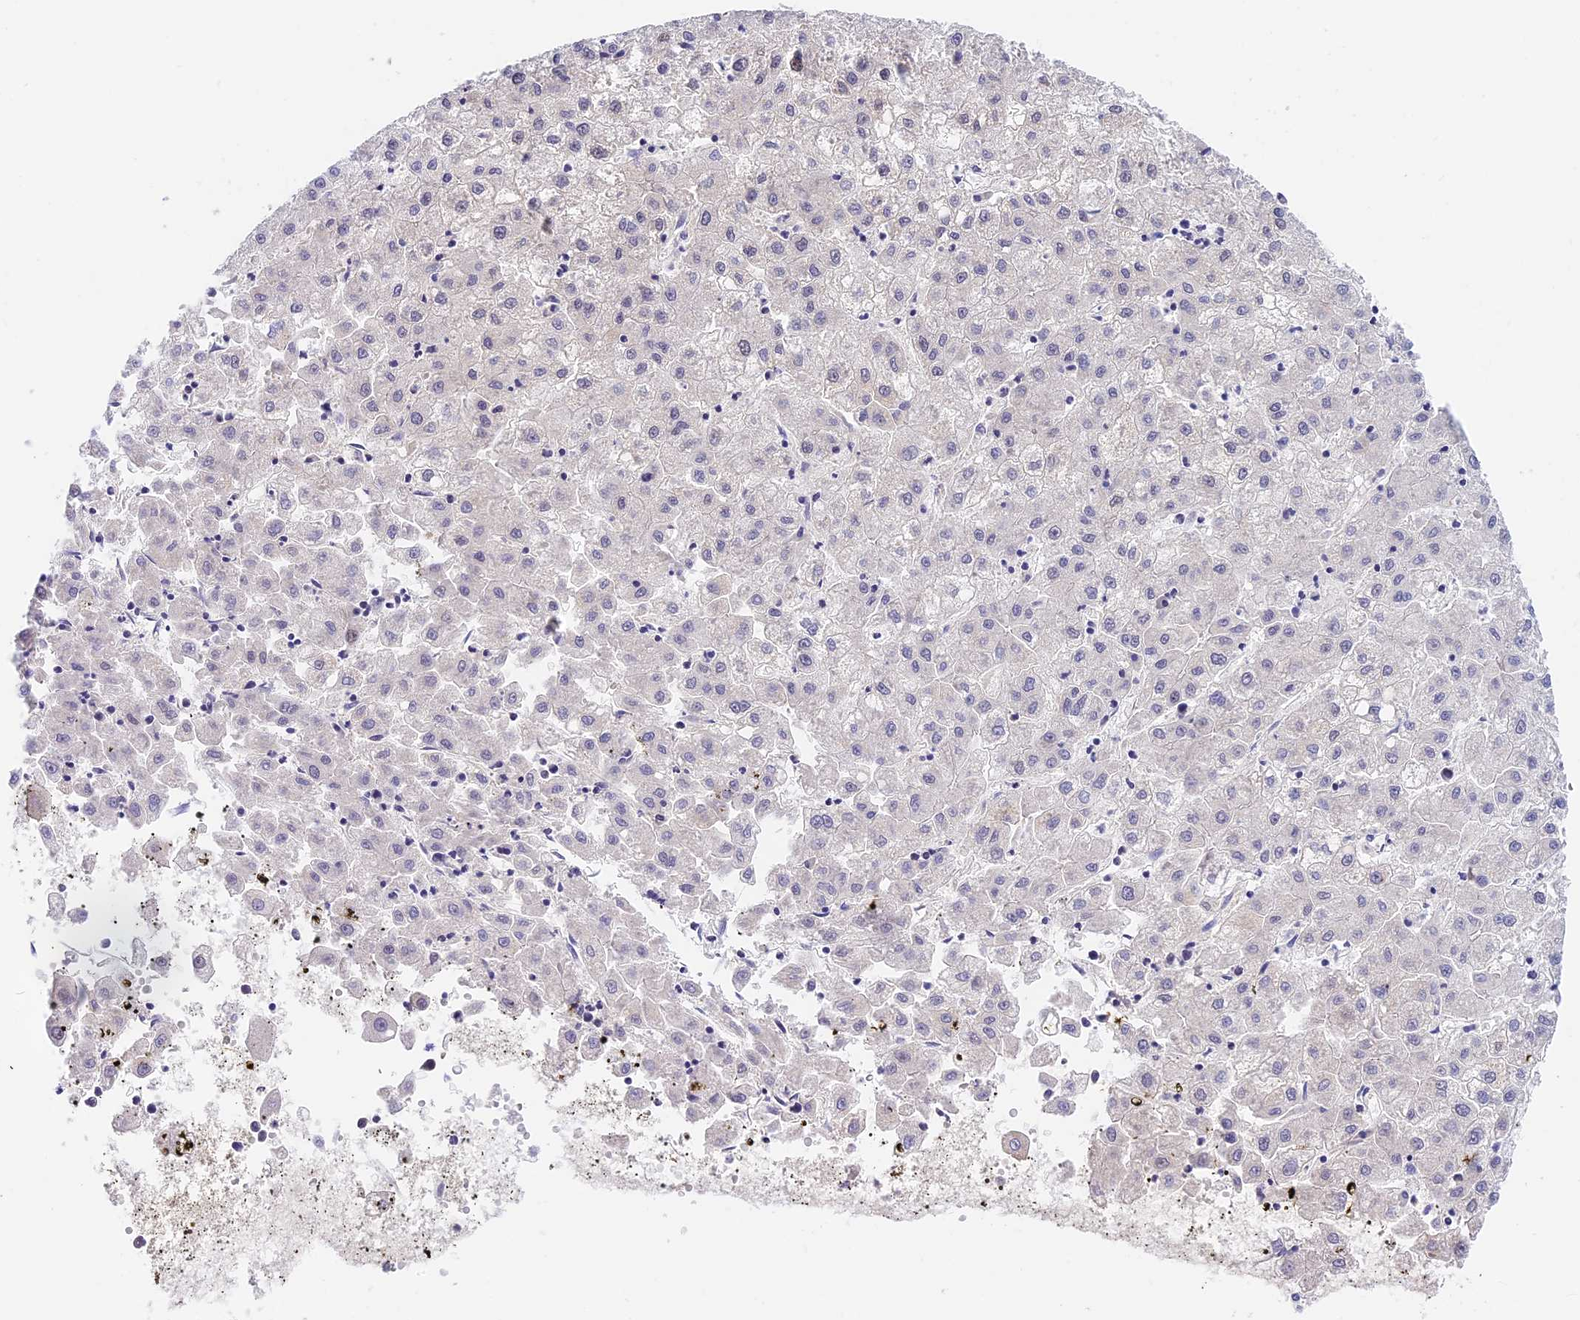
{"staining": {"intensity": "negative", "quantity": "none", "location": "none"}, "tissue": "liver cancer", "cell_type": "Tumor cells", "image_type": "cancer", "snomed": [{"axis": "morphology", "description": "Carcinoma, Hepatocellular, NOS"}, {"axis": "topography", "description": "Liver"}], "caption": "Tumor cells show no significant expression in liver hepatocellular carcinoma.", "gene": "MIDN", "patient": {"sex": "male", "age": 72}}